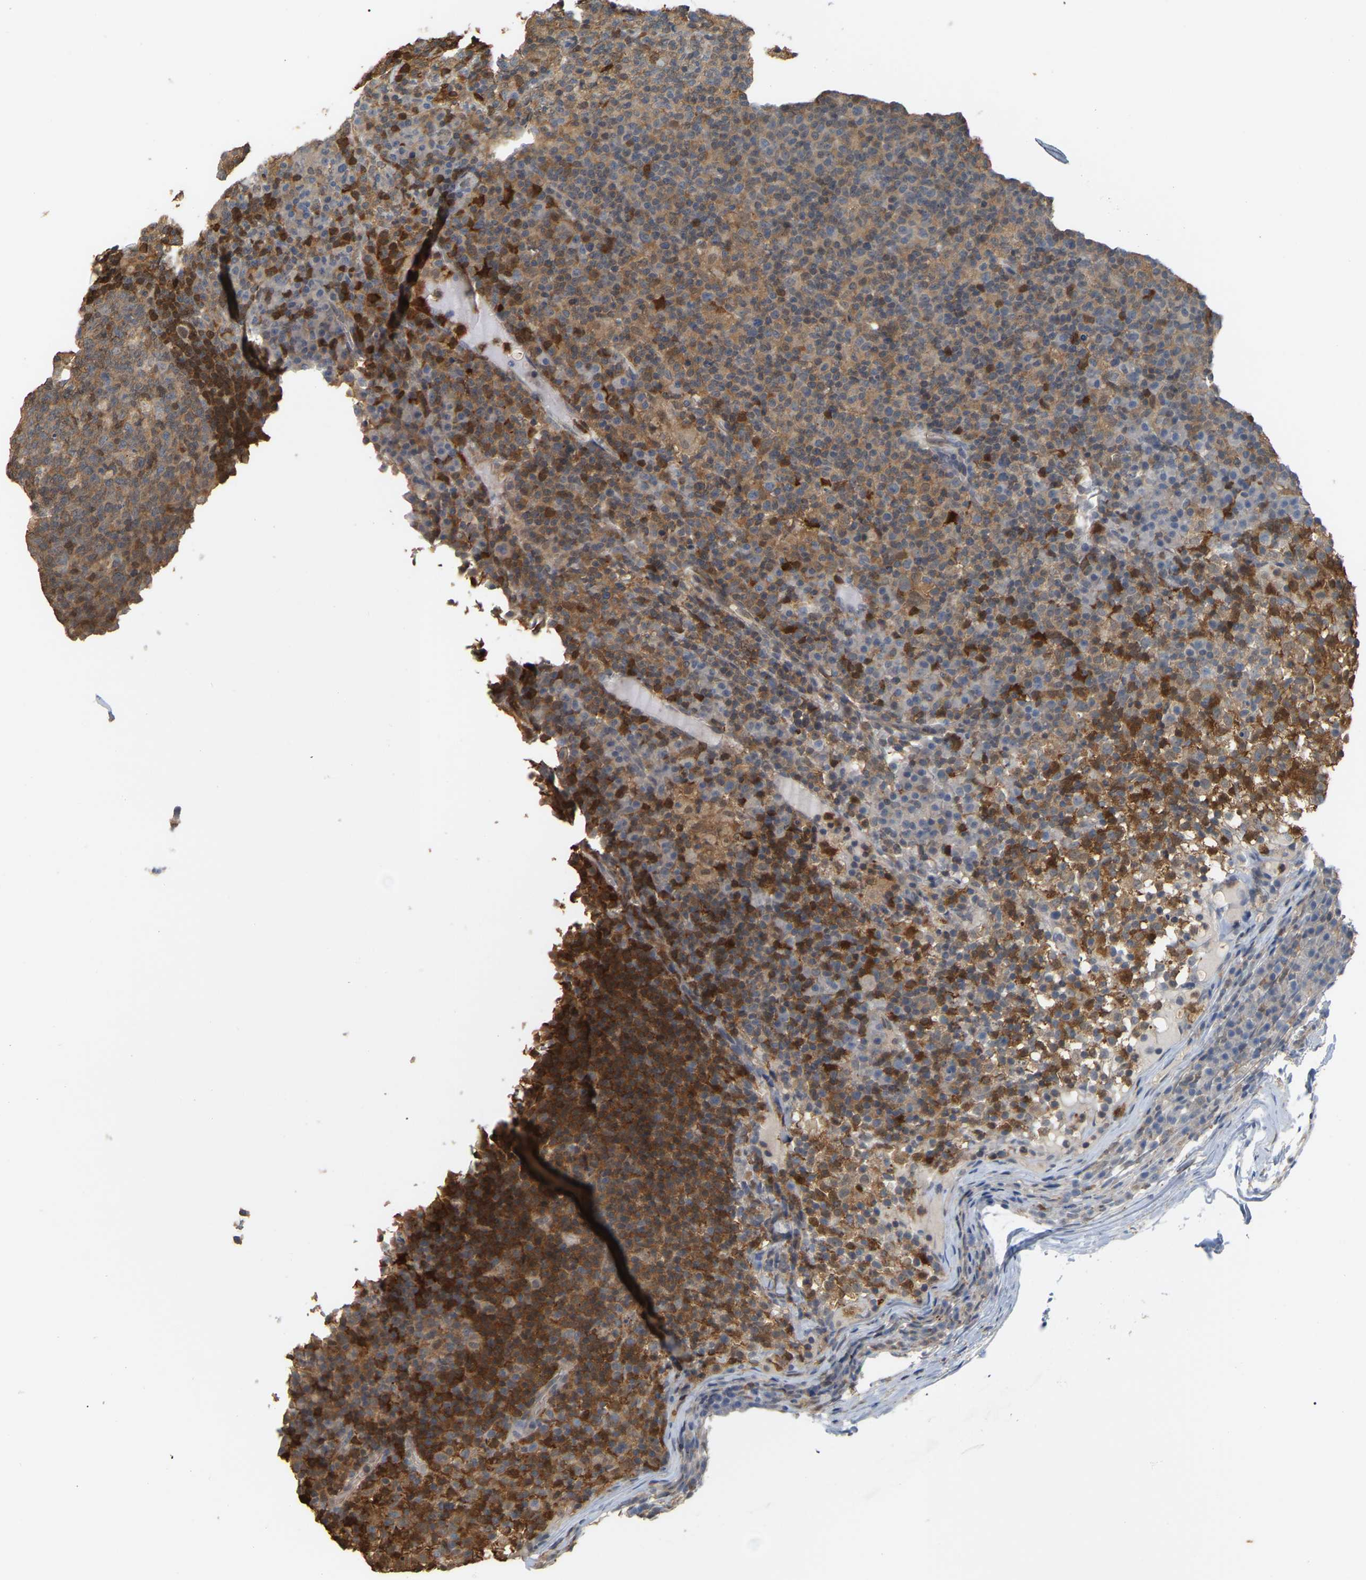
{"staining": {"intensity": "strong", "quantity": "25%-75%", "location": "cytoplasmic/membranous"}, "tissue": "lymph node", "cell_type": "Non-germinal center cells", "image_type": "normal", "snomed": [{"axis": "morphology", "description": "Normal tissue, NOS"}, {"axis": "morphology", "description": "Inflammation, NOS"}, {"axis": "topography", "description": "Lymph node"}], "caption": "Immunohistochemical staining of normal human lymph node reveals high levels of strong cytoplasmic/membranous staining in approximately 25%-75% of non-germinal center cells.", "gene": "MTPN", "patient": {"sex": "male", "age": 55}}